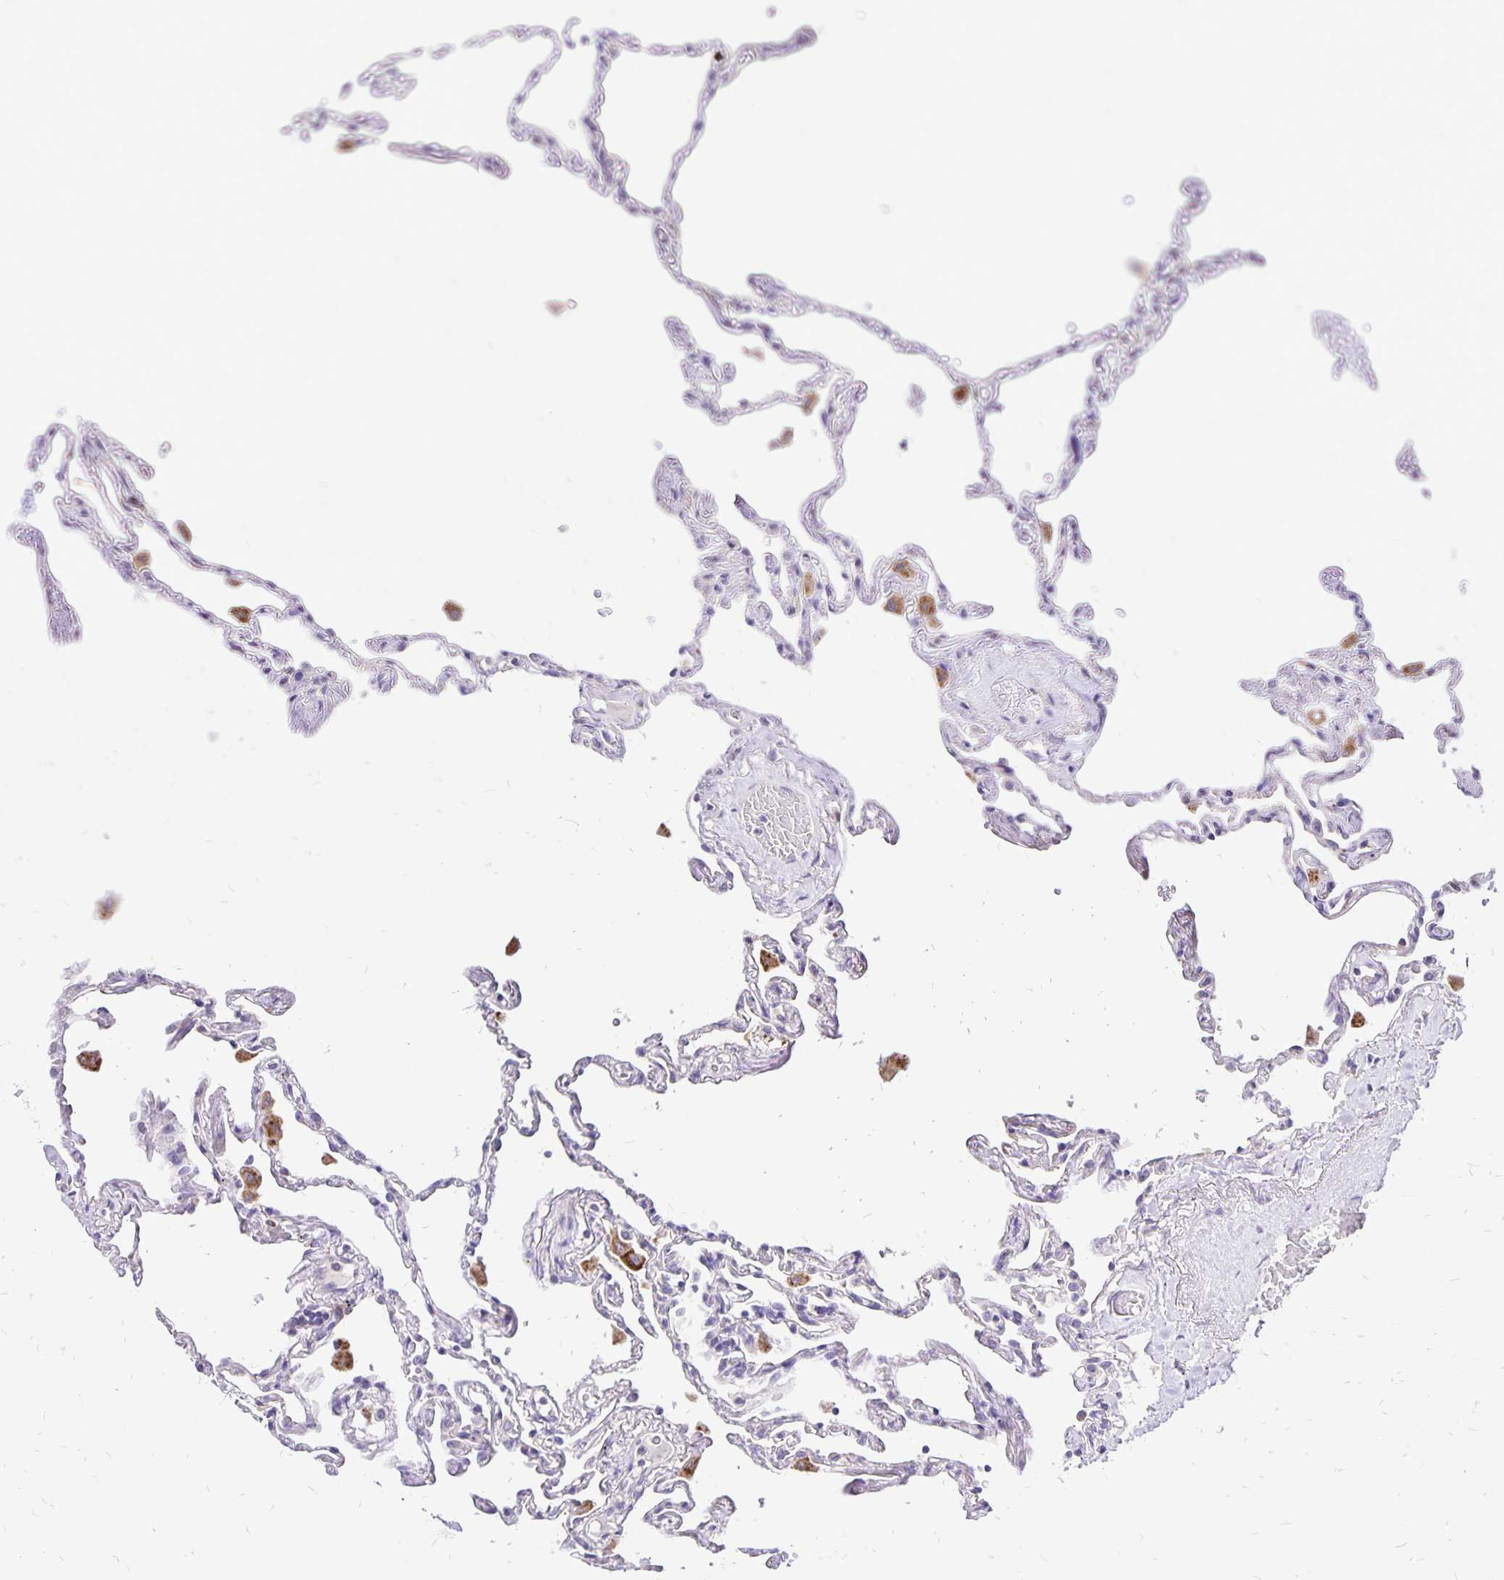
{"staining": {"intensity": "negative", "quantity": "none", "location": "none"}, "tissue": "lung", "cell_type": "Alveolar cells", "image_type": "normal", "snomed": [{"axis": "morphology", "description": "Normal tissue, NOS"}, {"axis": "topography", "description": "Lung"}], "caption": "A histopathology image of lung stained for a protein displays no brown staining in alveolar cells.", "gene": "EIF5A", "patient": {"sex": "female", "age": 67}}